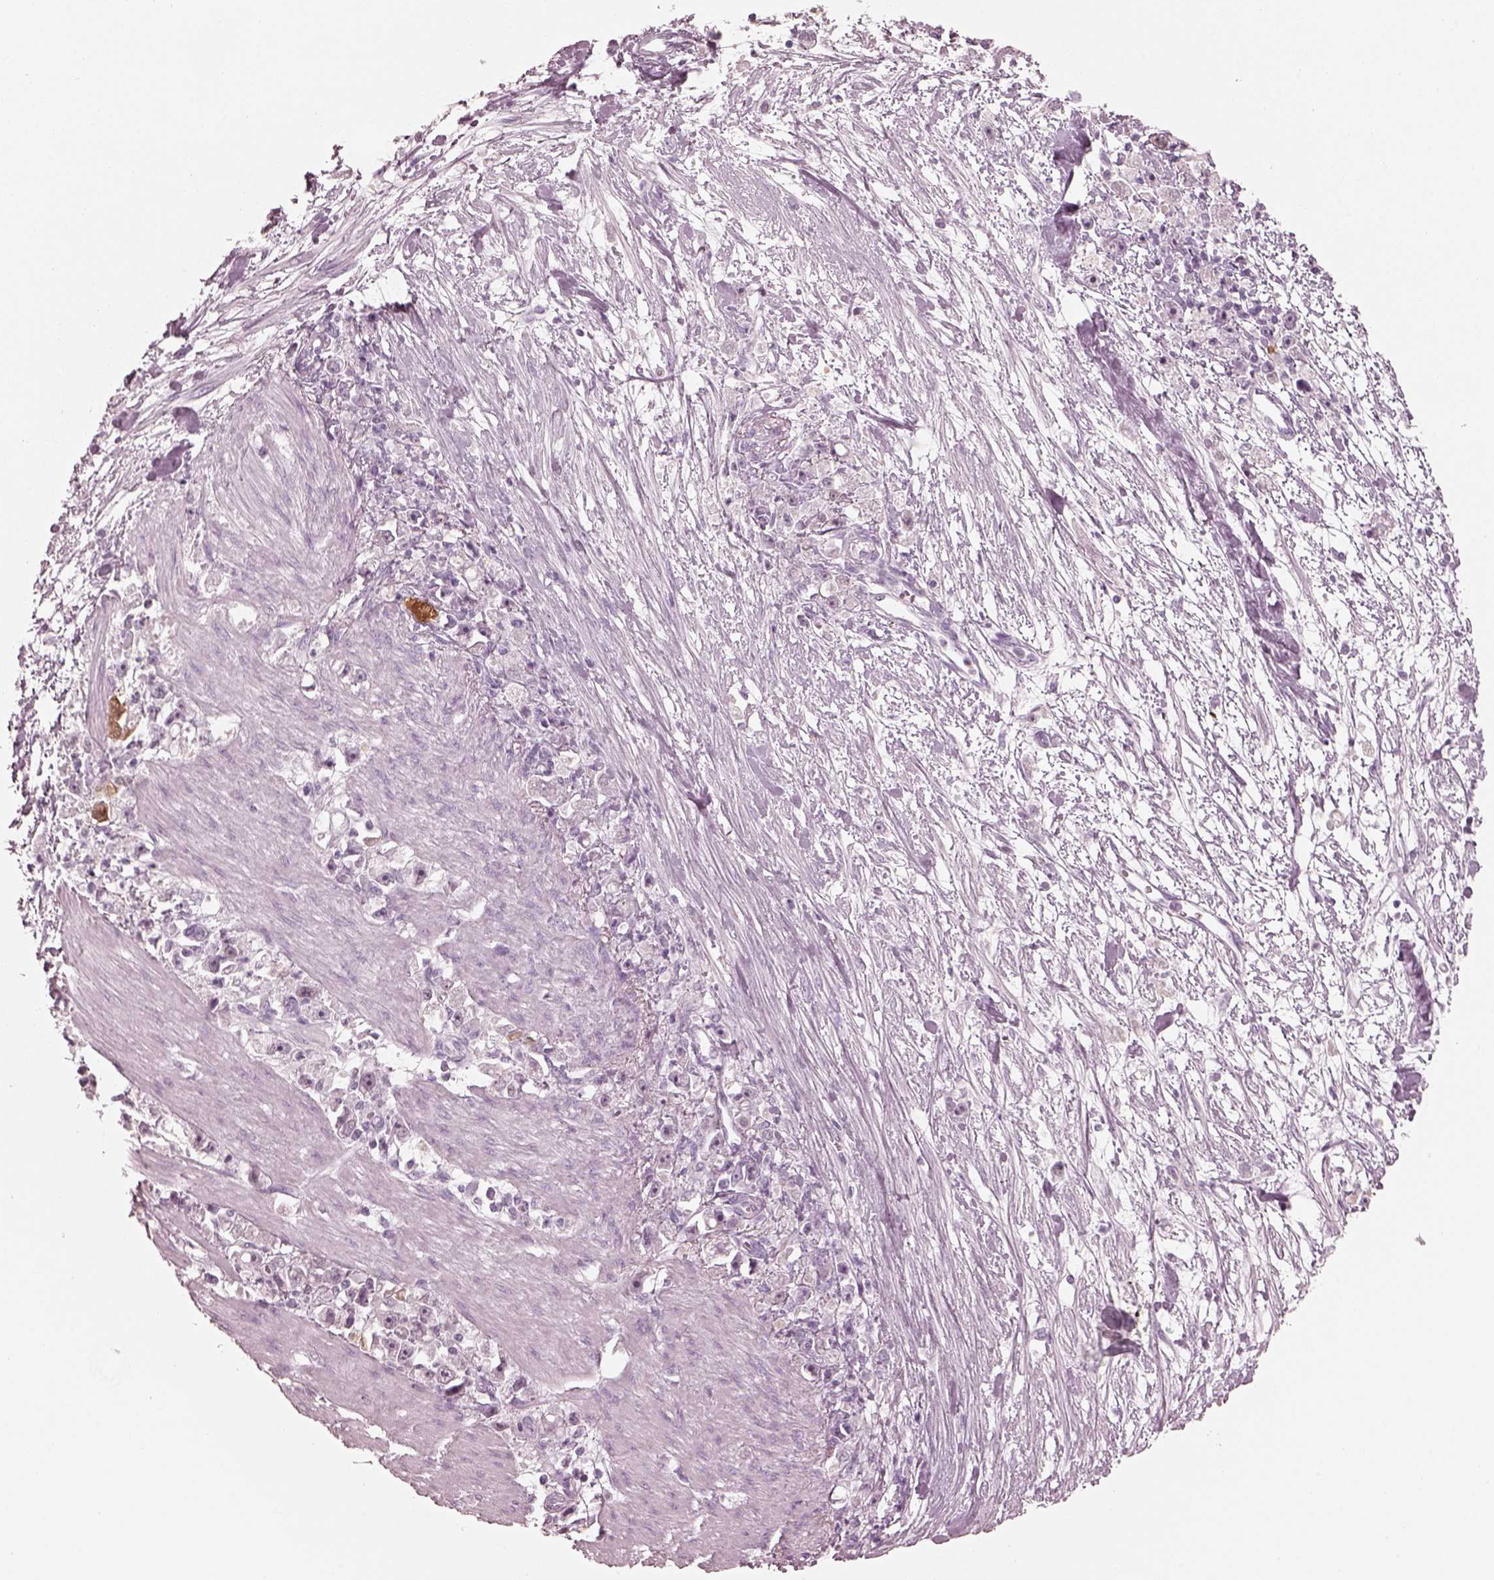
{"staining": {"intensity": "negative", "quantity": "none", "location": "none"}, "tissue": "stomach cancer", "cell_type": "Tumor cells", "image_type": "cancer", "snomed": [{"axis": "morphology", "description": "Adenocarcinoma, NOS"}, {"axis": "topography", "description": "Stomach"}], "caption": "Protein analysis of stomach cancer (adenocarcinoma) exhibits no significant positivity in tumor cells.", "gene": "C2orf81", "patient": {"sex": "female", "age": 59}}